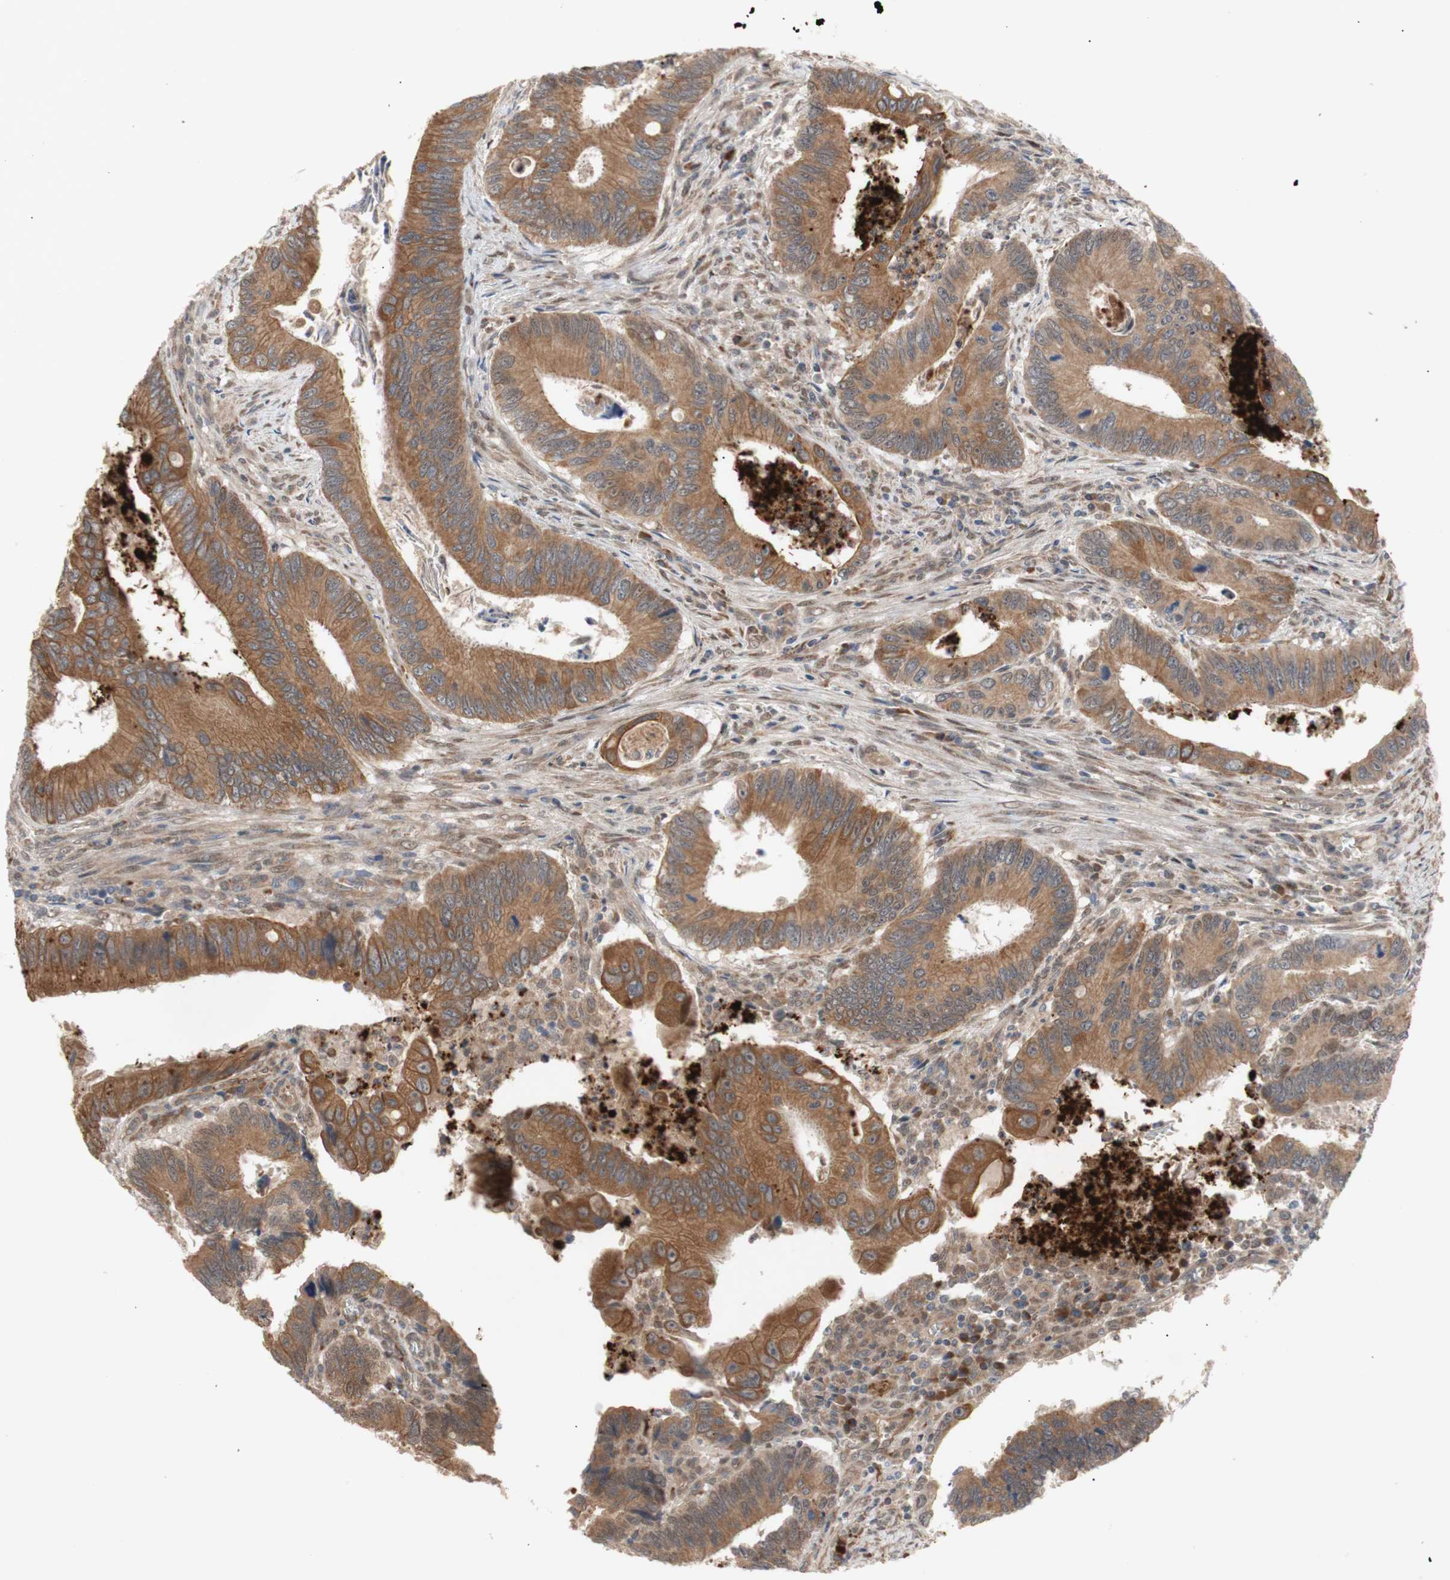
{"staining": {"intensity": "moderate", "quantity": ">75%", "location": "cytoplasmic/membranous"}, "tissue": "colorectal cancer", "cell_type": "Tumor cells", "image_type": "cancer", "snomed": [{"axis": "morphology", "description": "Inflammation, NOS"}, {"axis": "morphology", "description": "Adenocarcinoma, NOS"}, {"axis": "topography", "description": "Colon"}], "caption": "Immunohistochemical staining of adenocarcinoma (colorectal) demonstrates moderate cytoplasmic/membranous protein positivity in about >75% of tumor cells.", "gene": "PKN1", "patient": {"sex": "male", "age": 72}}